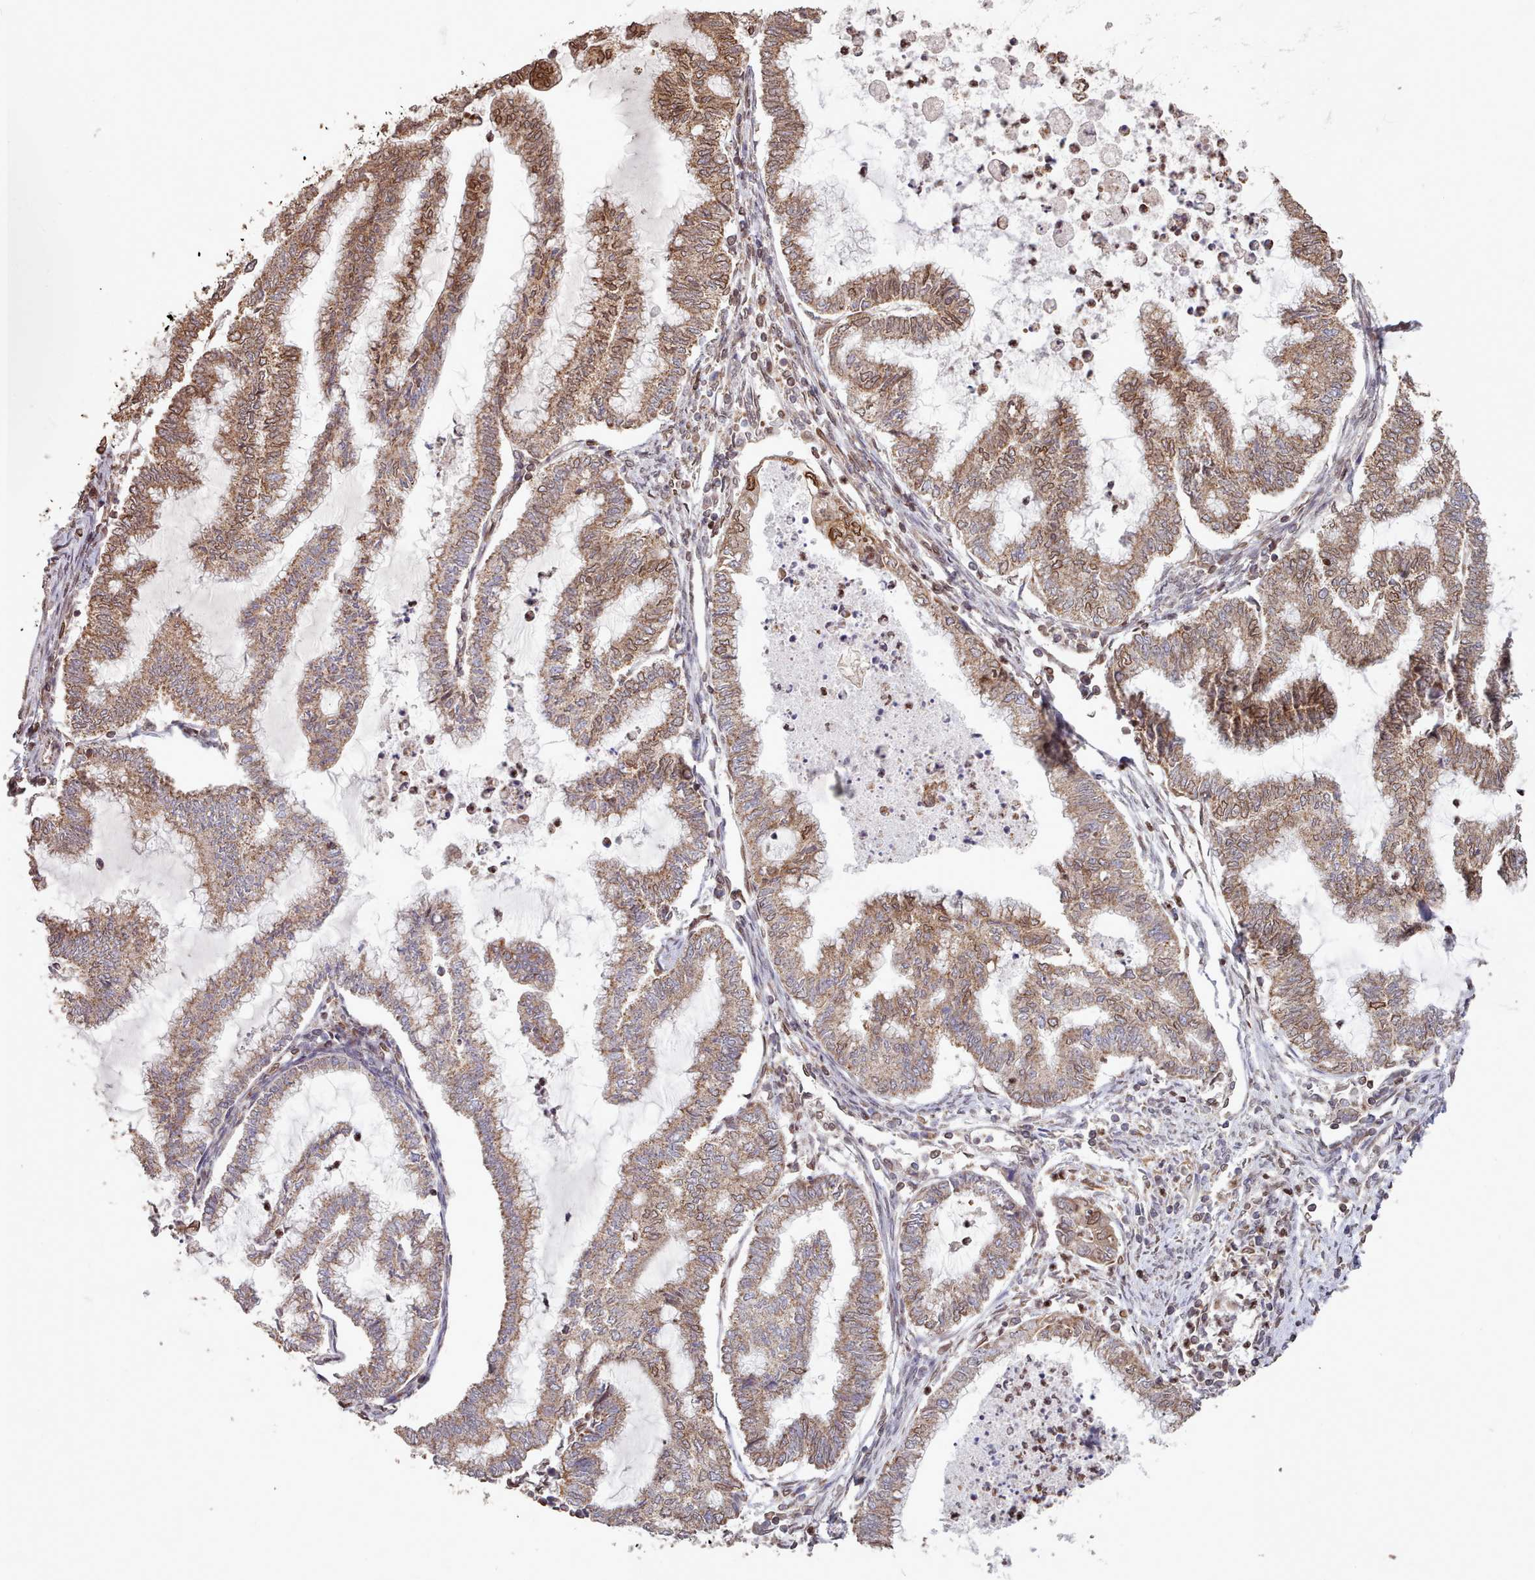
{"staining": {"intensity": "moderate", "quantity": ">75%", "location": "cytoplasmic/membranous"}, "tissue": "endometrial cancer", "cell_type": "Tumor cells", "image_type": "cancer", "snomed": [{"axis": "morphology", "description": "Adenocarcinoma, NOS"}, {"axis": "topography", "description": "Endometrium"}], "caption": "Tumor cells exhibit moderate cytoplasmic/membranous staining in about >75% of cells in endometrial cancer (adenocarcinoma).", "gene": "TOR1AIP1", "patient": {"sex": "female", "age": 79}}